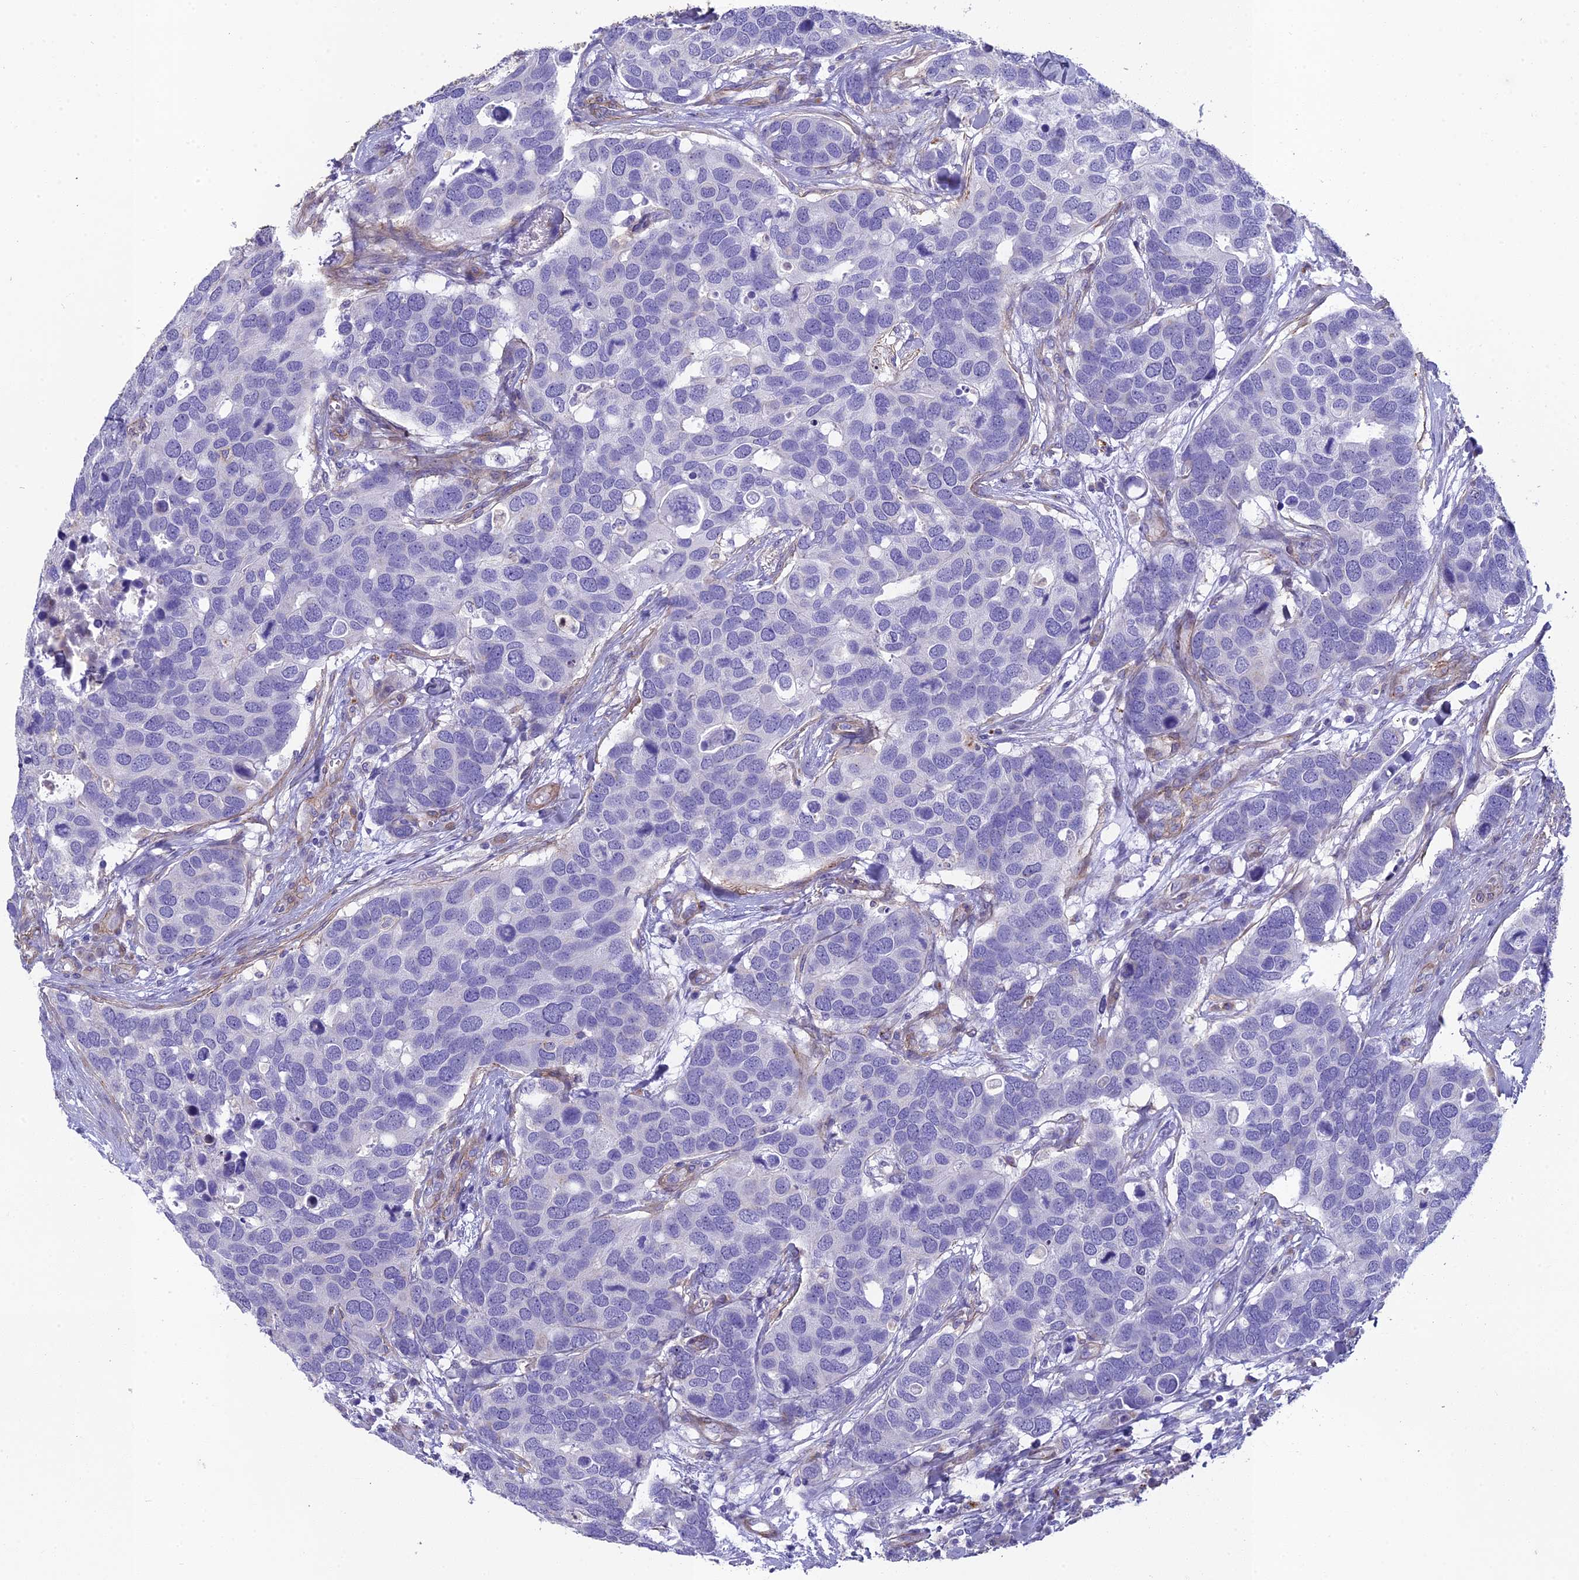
{"staining": {"intensity": "negative", "quantity": "none", "location": "none"}, "tissue": "breast cancer", "cell_type": "Tumor cells", "image_type": "cancer", "snomed": [{"axis": "morphology", "description": "Duct carcinoma"}, {"axis": "topography", "description": "Breast"}], "caption": "High power microscopy micrograph of an immunohistochemistry image of intraductal carcinoma (breast), revealing no significant positivity in tumor cells.", "gene": "TNS1", "patient": {"sex": "female", "age": 83}}